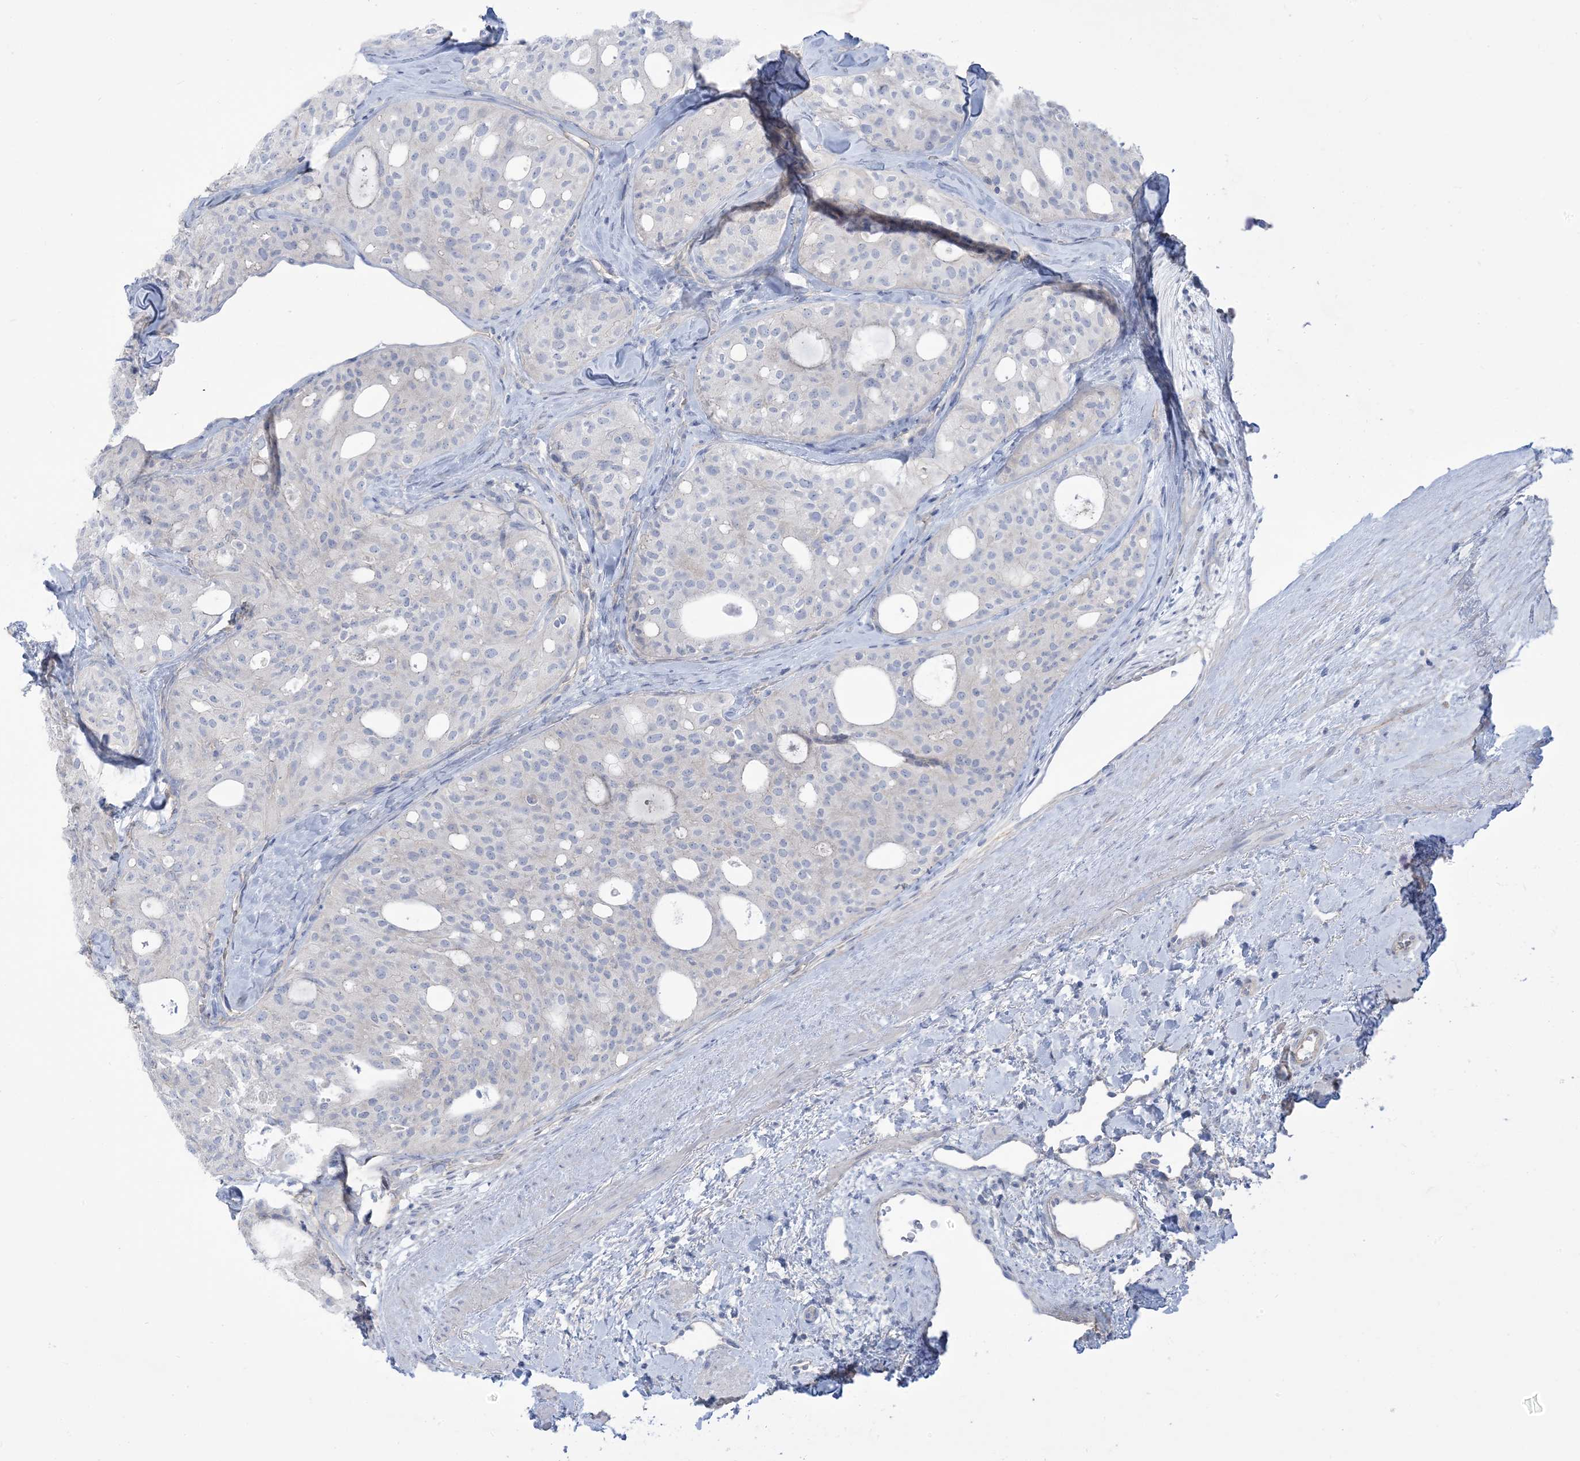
{"staining": {"intensity": "negative", "quantity": "none", "location": "none"}, "tissue": "thyroid cancer", "cell_type": "Tumor cells", "image_type": "cancer", "snomed": [{"axis": "morphology", "description": "Follicular adenoma carcinoma, NOS"}, {"axis": "topography", "description": "Thyroid gland"}], "caption": "This is an IHC histopathology image of thyroid cancer. There is no staining in tumor cells.", "gene": "MTHFD2L", "patient": {"sex": "male", "age": 75}}